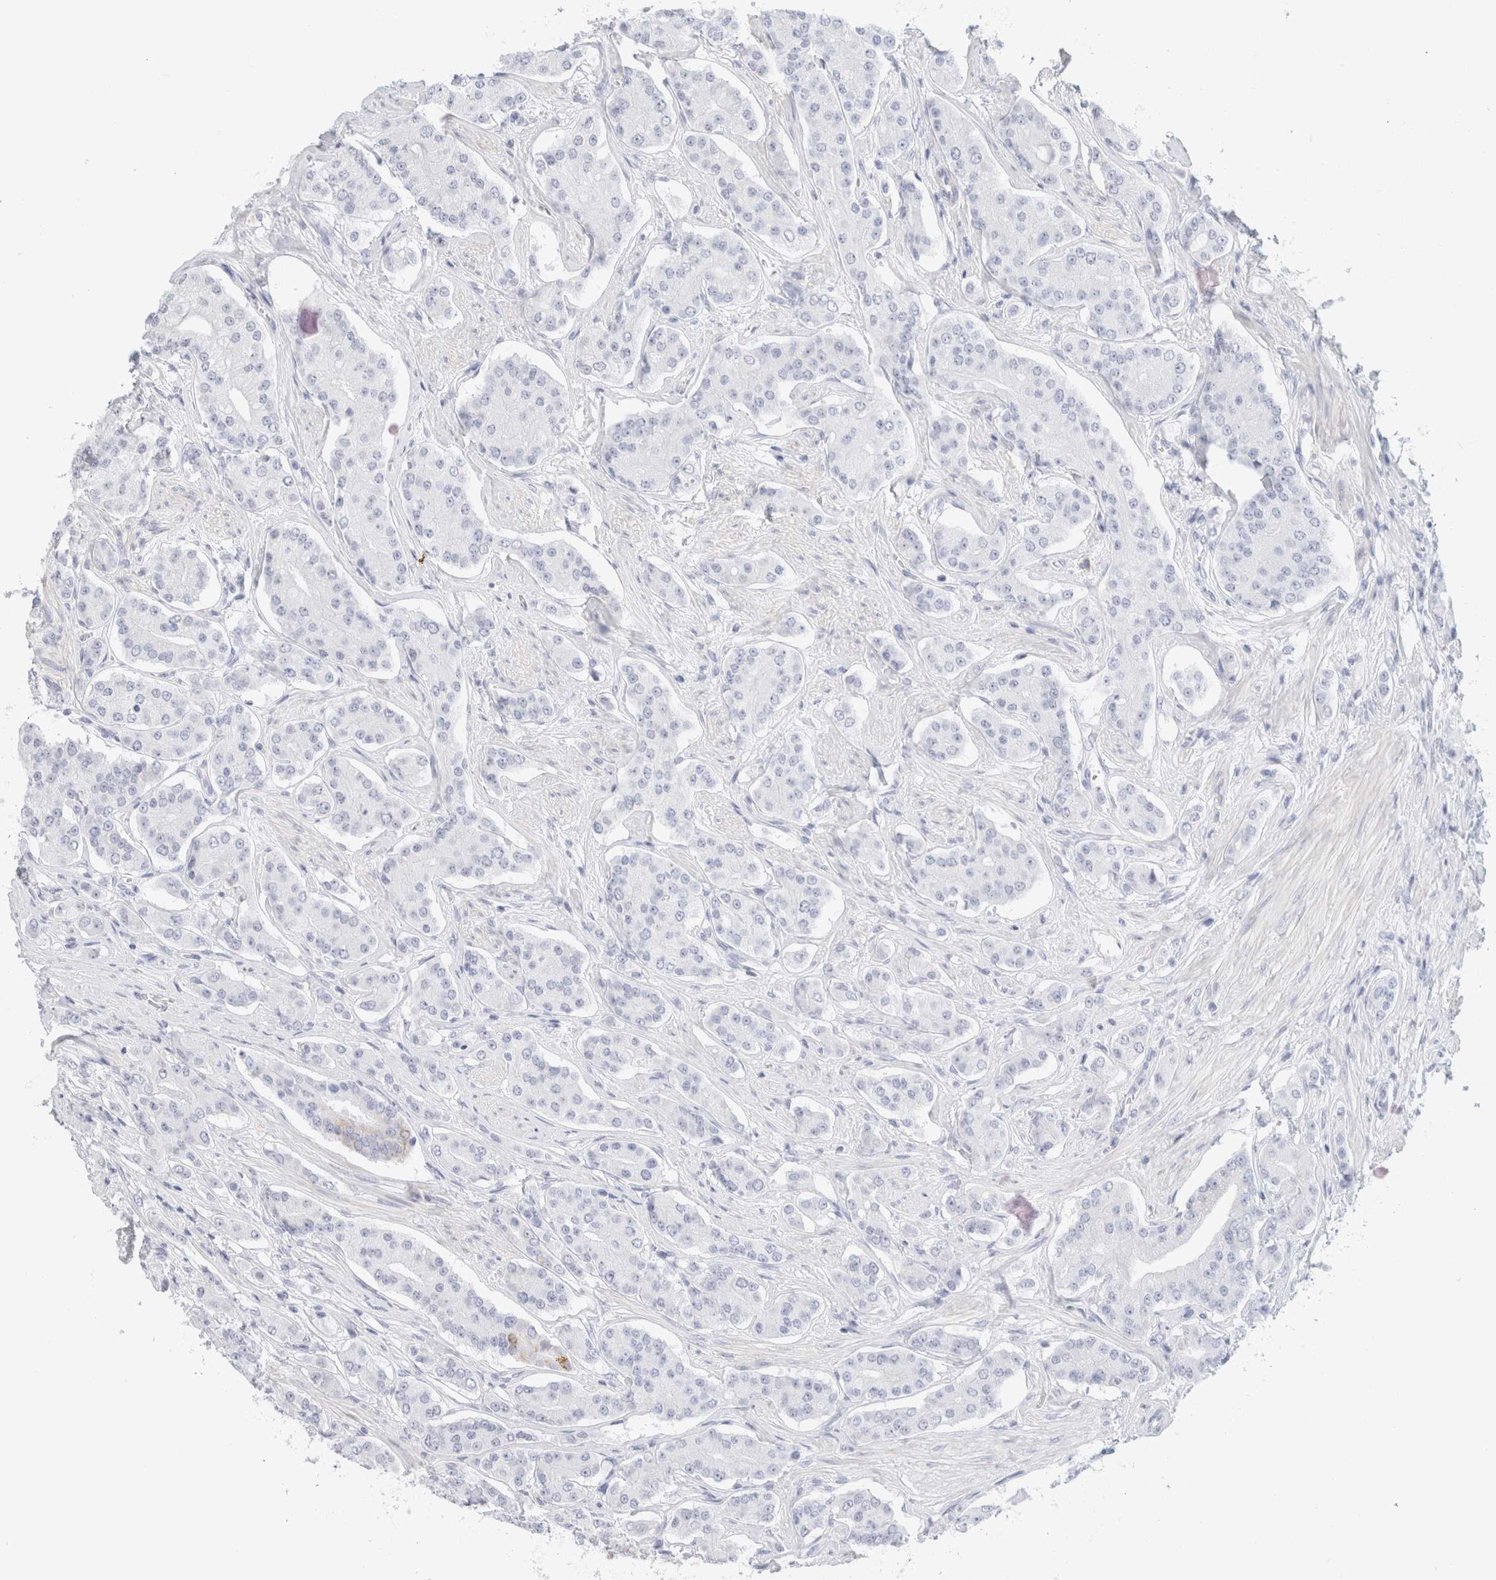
{"staining": {"intensity": "negative", "quantity": "none", "location": "none"}, "tissue": "prostate cancer", "cell_type": "Tumor cells", "image_type": "cancer", "snomed": [{"axis": "morphology", "description": "Adenocarcinoma, High grade"}, {"axis": "topography", "description": "Prostate"}], "caption": "This is an IHC image of adenocarcinoma (high-grade) (prostate). There is no positivity in tumor cells.", "gene": "ARG1", "patient": {"sex": "male", "age": 71}}